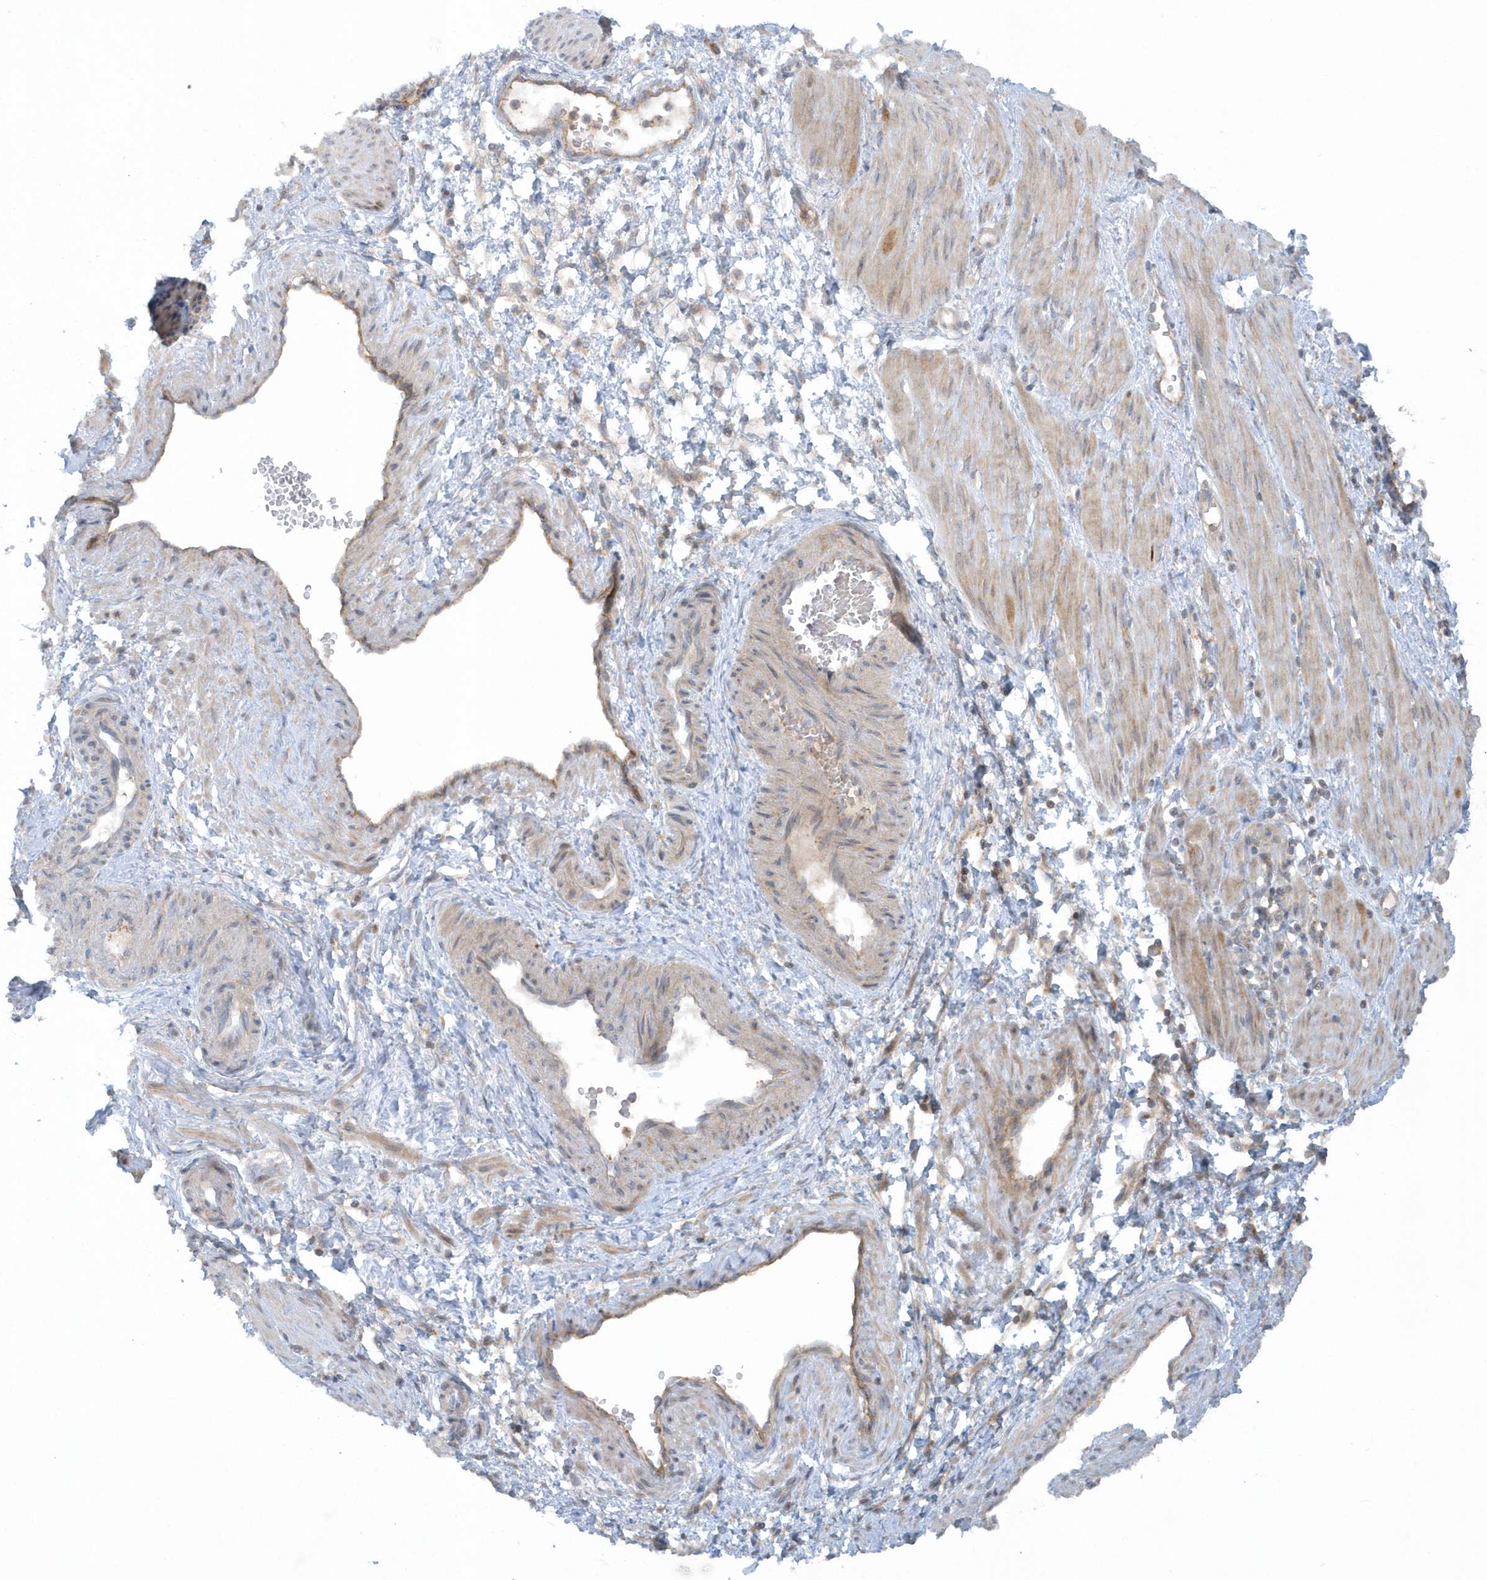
{"staining": {"intensity": "weak", "quantity": "25%-75%", "location": "cytoplasmic/membranous"}, "tissue": "smooth muscle", "cell_type": "Smooth muscle cells", "image_type": "normal", "snomed": [{"axis": "morphology", "description": "Normal tissue, NOS"}, {"axis": "topography", "description": "Endometrium"}], "caption": "Brown immunohistochemical staining in normal human smooth muscle displays weak cytoplasmic/membranous positivity in about 25%-75% of smooth muscle cells. The protein is shown in brown color, while the nuclei are stained blue.", "gene": "CNOT10", "patient": {"sex": "female", "age": 33}}